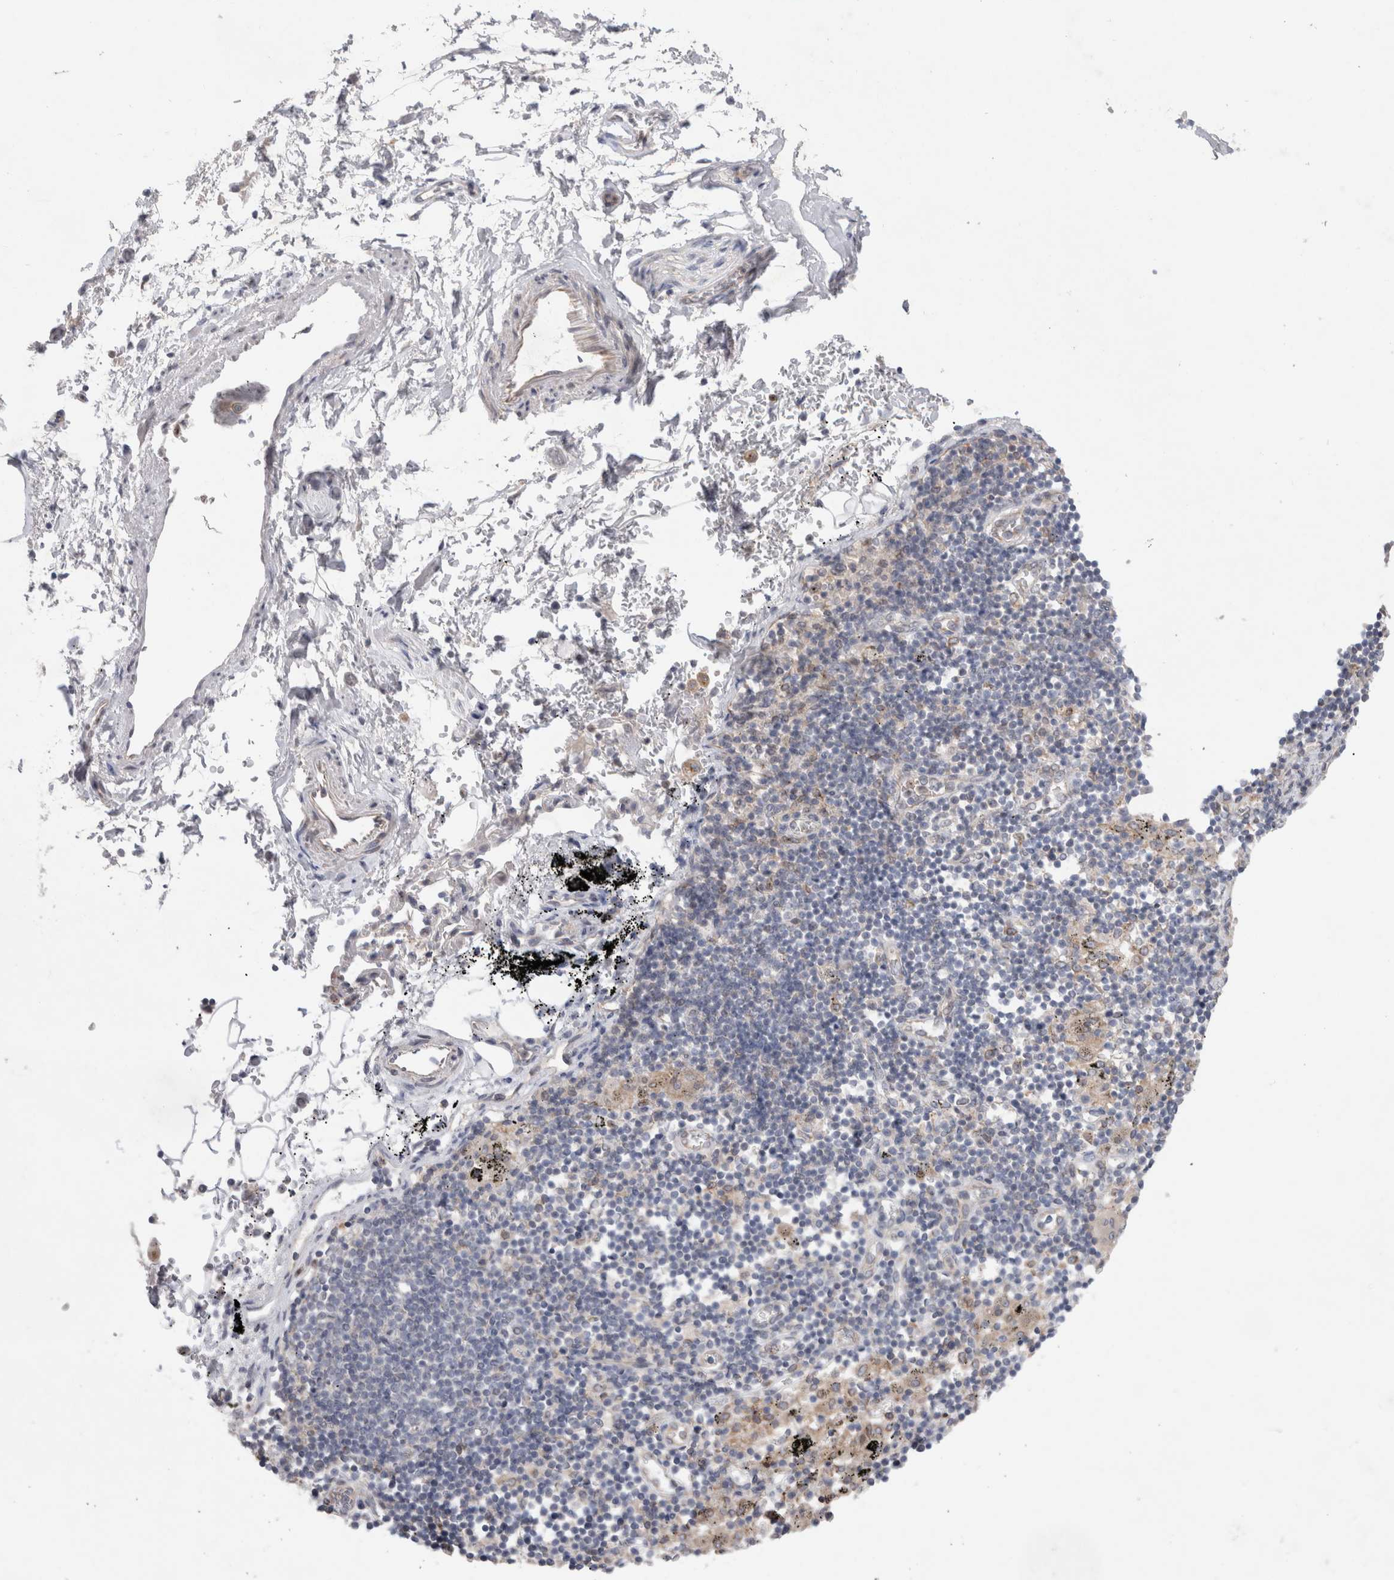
{"staining": {"intensity": "negative", "quantity": "none", "location": "none"}, "tissue": "adipose tissue", "cell_type": "Adipocytes", "image_type": "normal", "snomed": [{"axis": "morphology", "description": "Normal tissue, NOS"}, {"axis": "topography", "description": "Cartilage tissue"}, {"axis": "topography", "description": "Lung"}], "caption": "High magnification brightfield microscopy of unremarkable adipose tissue stained with DAB (3,3'-diaminobenzidine) (brown) and counterstained with hematoxylin (blue): adipocytes show no significant positivity.", "gene": "BICD2", "patient": {"sex": "female", "age": 77}}